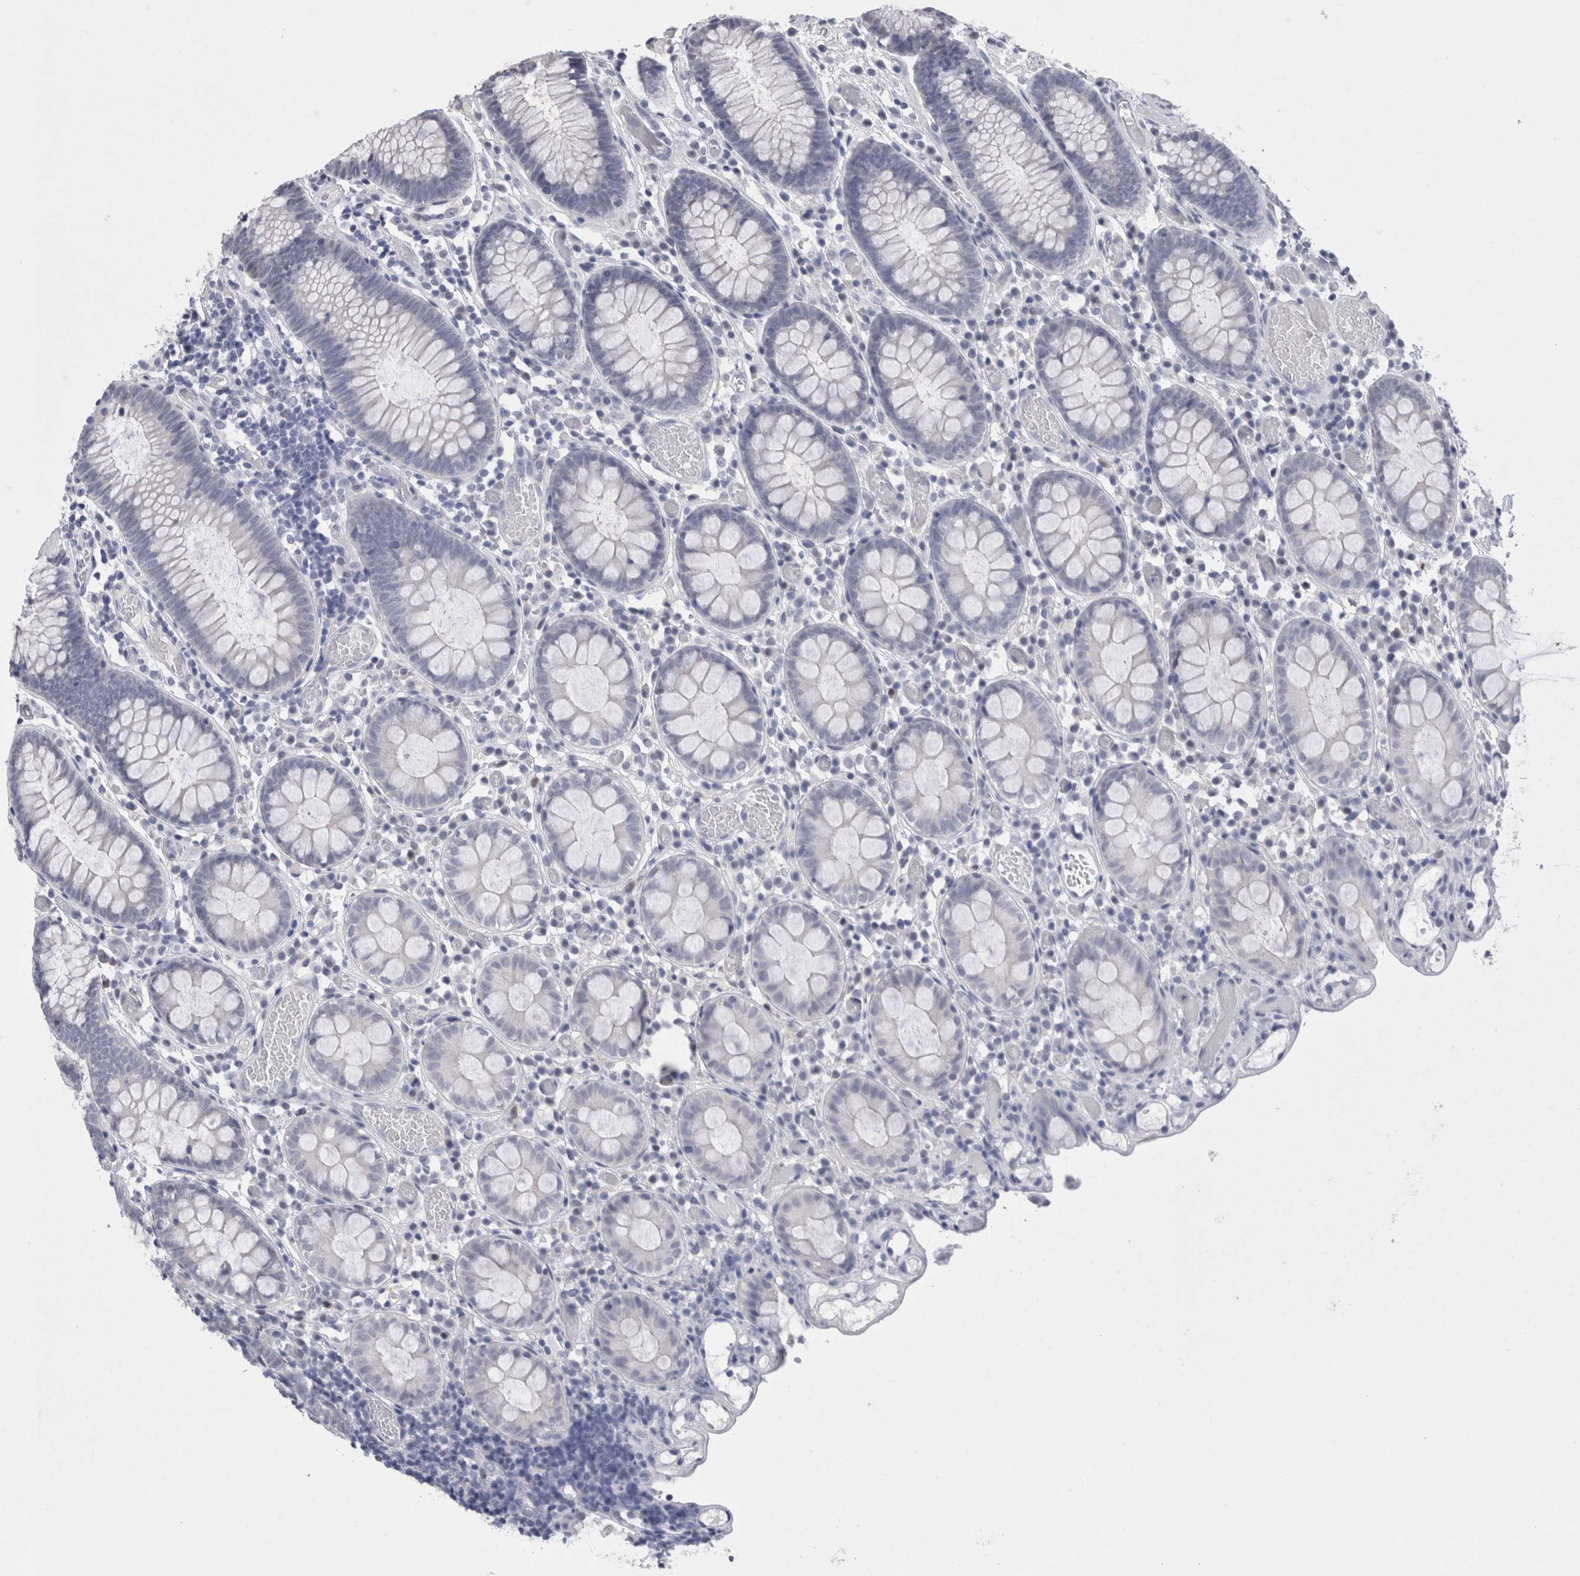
{"staining": {"intensity": "negative", "quantity": "none", "location": "none"}, "tissue": "colon", "cell_type": "Endothelial cells", "image_type": "normal", "snomed": [{"axis": "morphology", "description": "Normal tissue, NOS"}, {"axis": "topography", "description": "Colon"}], "caption": "A histopathology image of colon stained for a protein displays no brown staining in endothelial cells. (DAB (3,3'-diaminobenzidine) IHC with hematoxylin counter stain).", "gene": "CA8", "patient": {"sex": "male", "age": 14}}